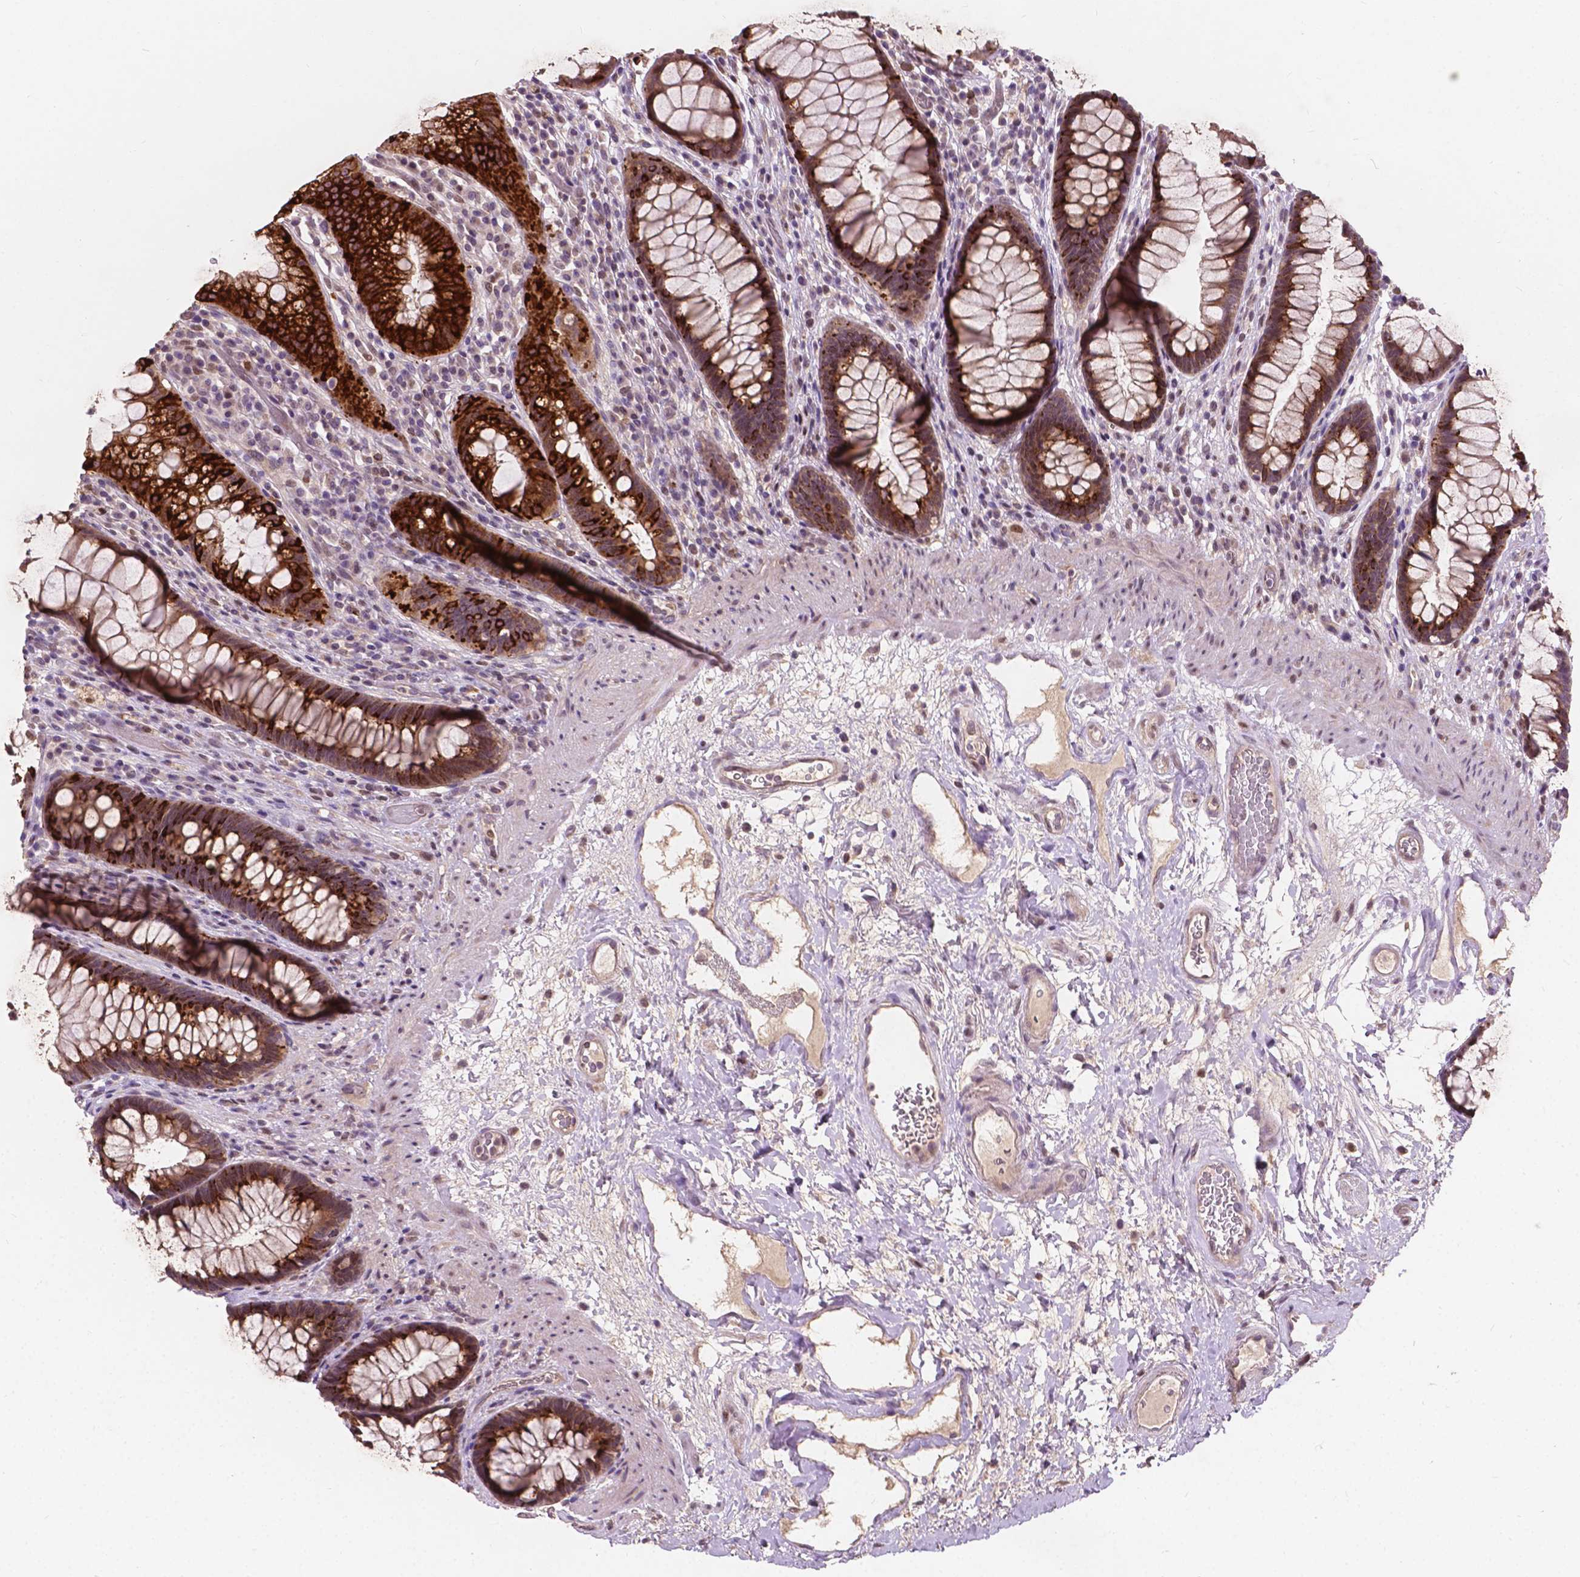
{"staining": {"intensity": "strong", "quantity": ">75%", "location": "cytoplasmic/membranous"}, "tissue": "rectum", "cell_type": "Glandular cells", "image_type": "normal", "snomed": [{"axis": "morphology", "description": "Normal tissue, NOS"}, {"axis": "topography", "description": "Rectum"}], "caption": "DAB immunohistochemical staining of benign rectum exhibits strong cytoplasmic/membranous protein positivity in about >75% of glandular cells. The staining is performed using DAB brown chromogen to label protein expression. The nuclei are counter-stained blue using hematoxylin.", "gene": "DUSP16", "patient": {"sex": "male", "age": 72}}